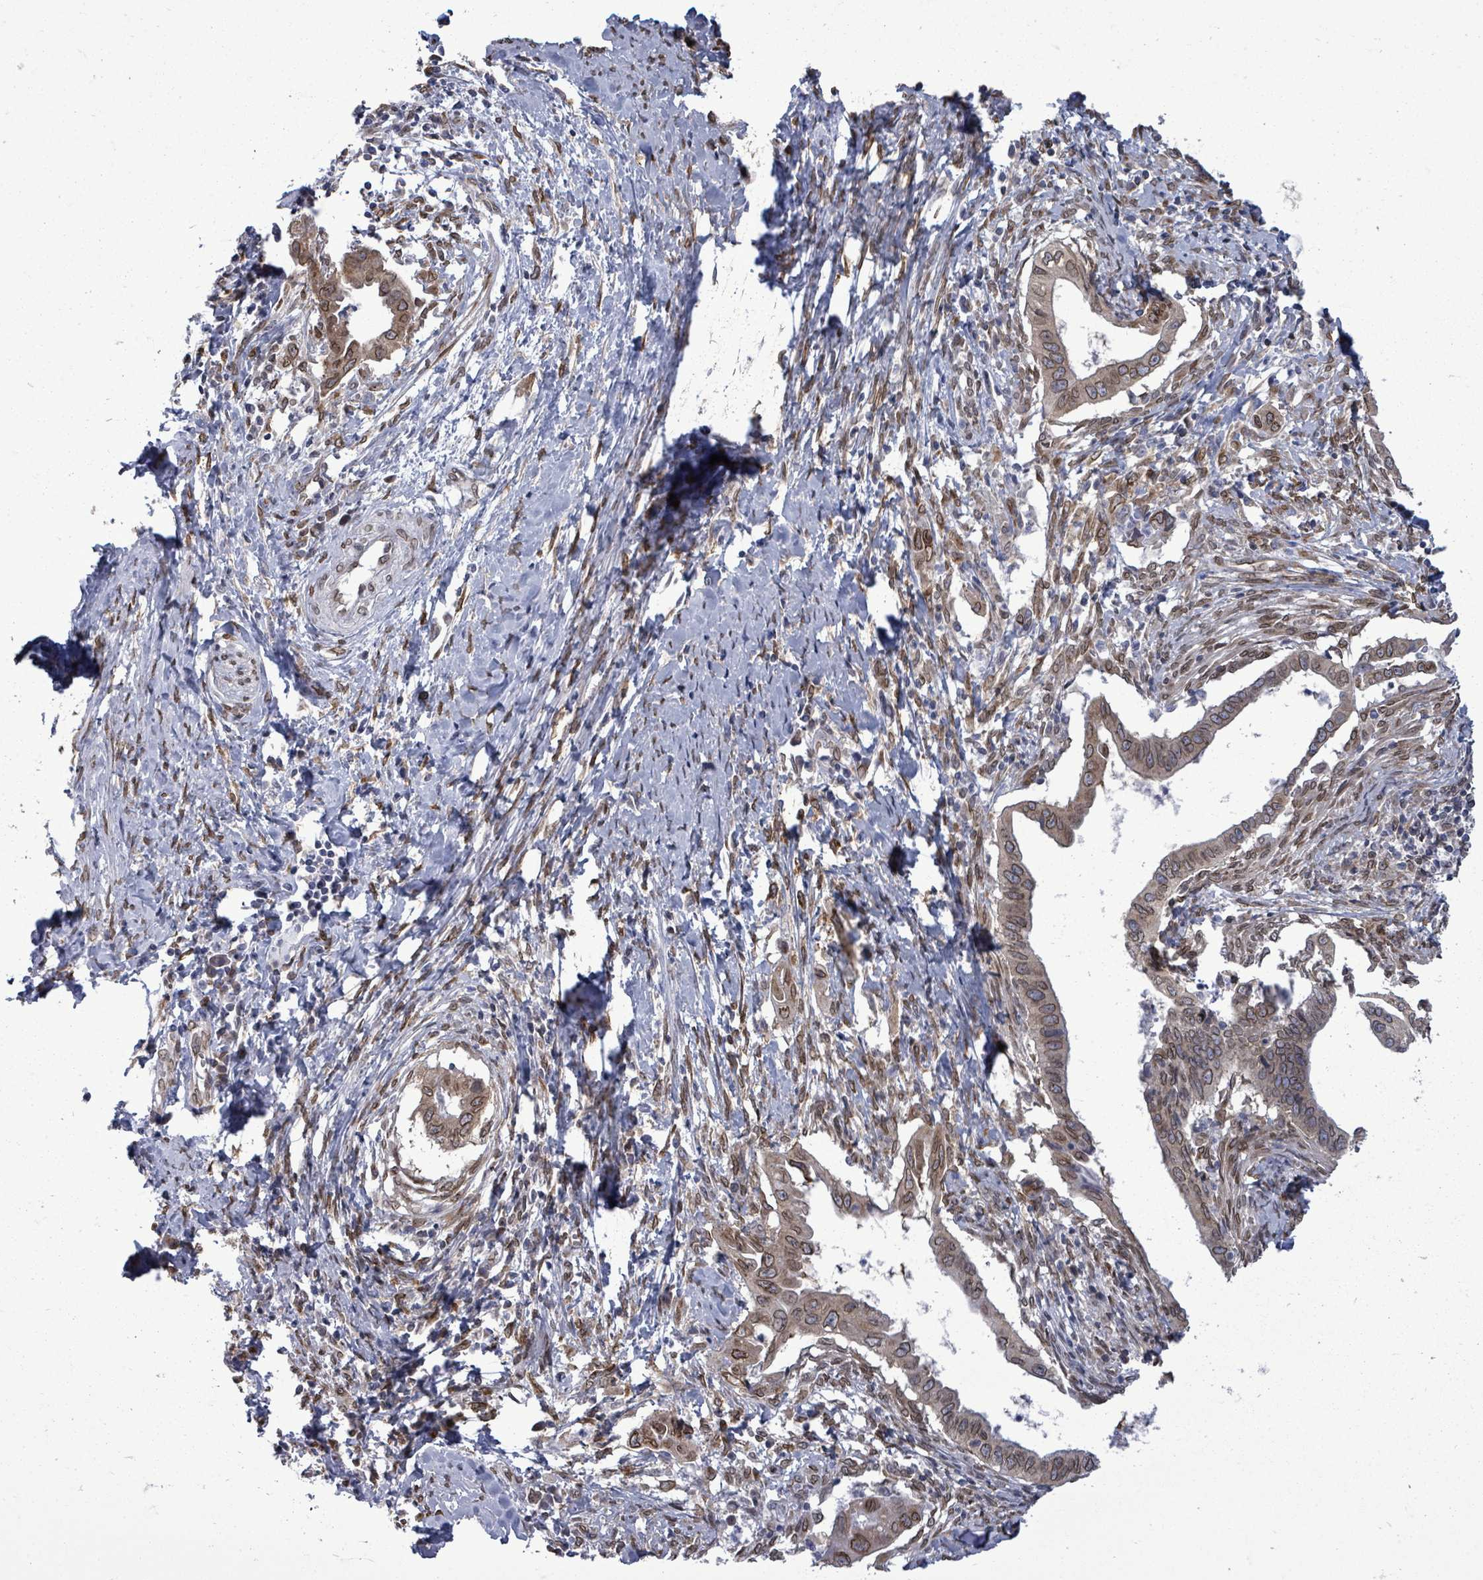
{"staining": {"intensity": "moderate", "quantity": ">75%", "location": "cytoplasmic/membranous,nuclear"}, "tissue": "cervical cancer", "cell_type": "Tumor cells", "image_type": "cancer", "snomed": [{"axis": "morphology", "description": "Adenocarcinoma, NOS"}, {"axis": "topography", "description": "Cervix"}], "caption": "Adenocarcinoma (cervical) stained with DAB (3,3'-diaminobenzidine) IHC displays medium levels of moderate cytoplasmic/membranous and nuclear expression in approximately >75% of tumor cells.", "gene": "ARFGAP1", "patient": {"sex": "female", "age": 42}}